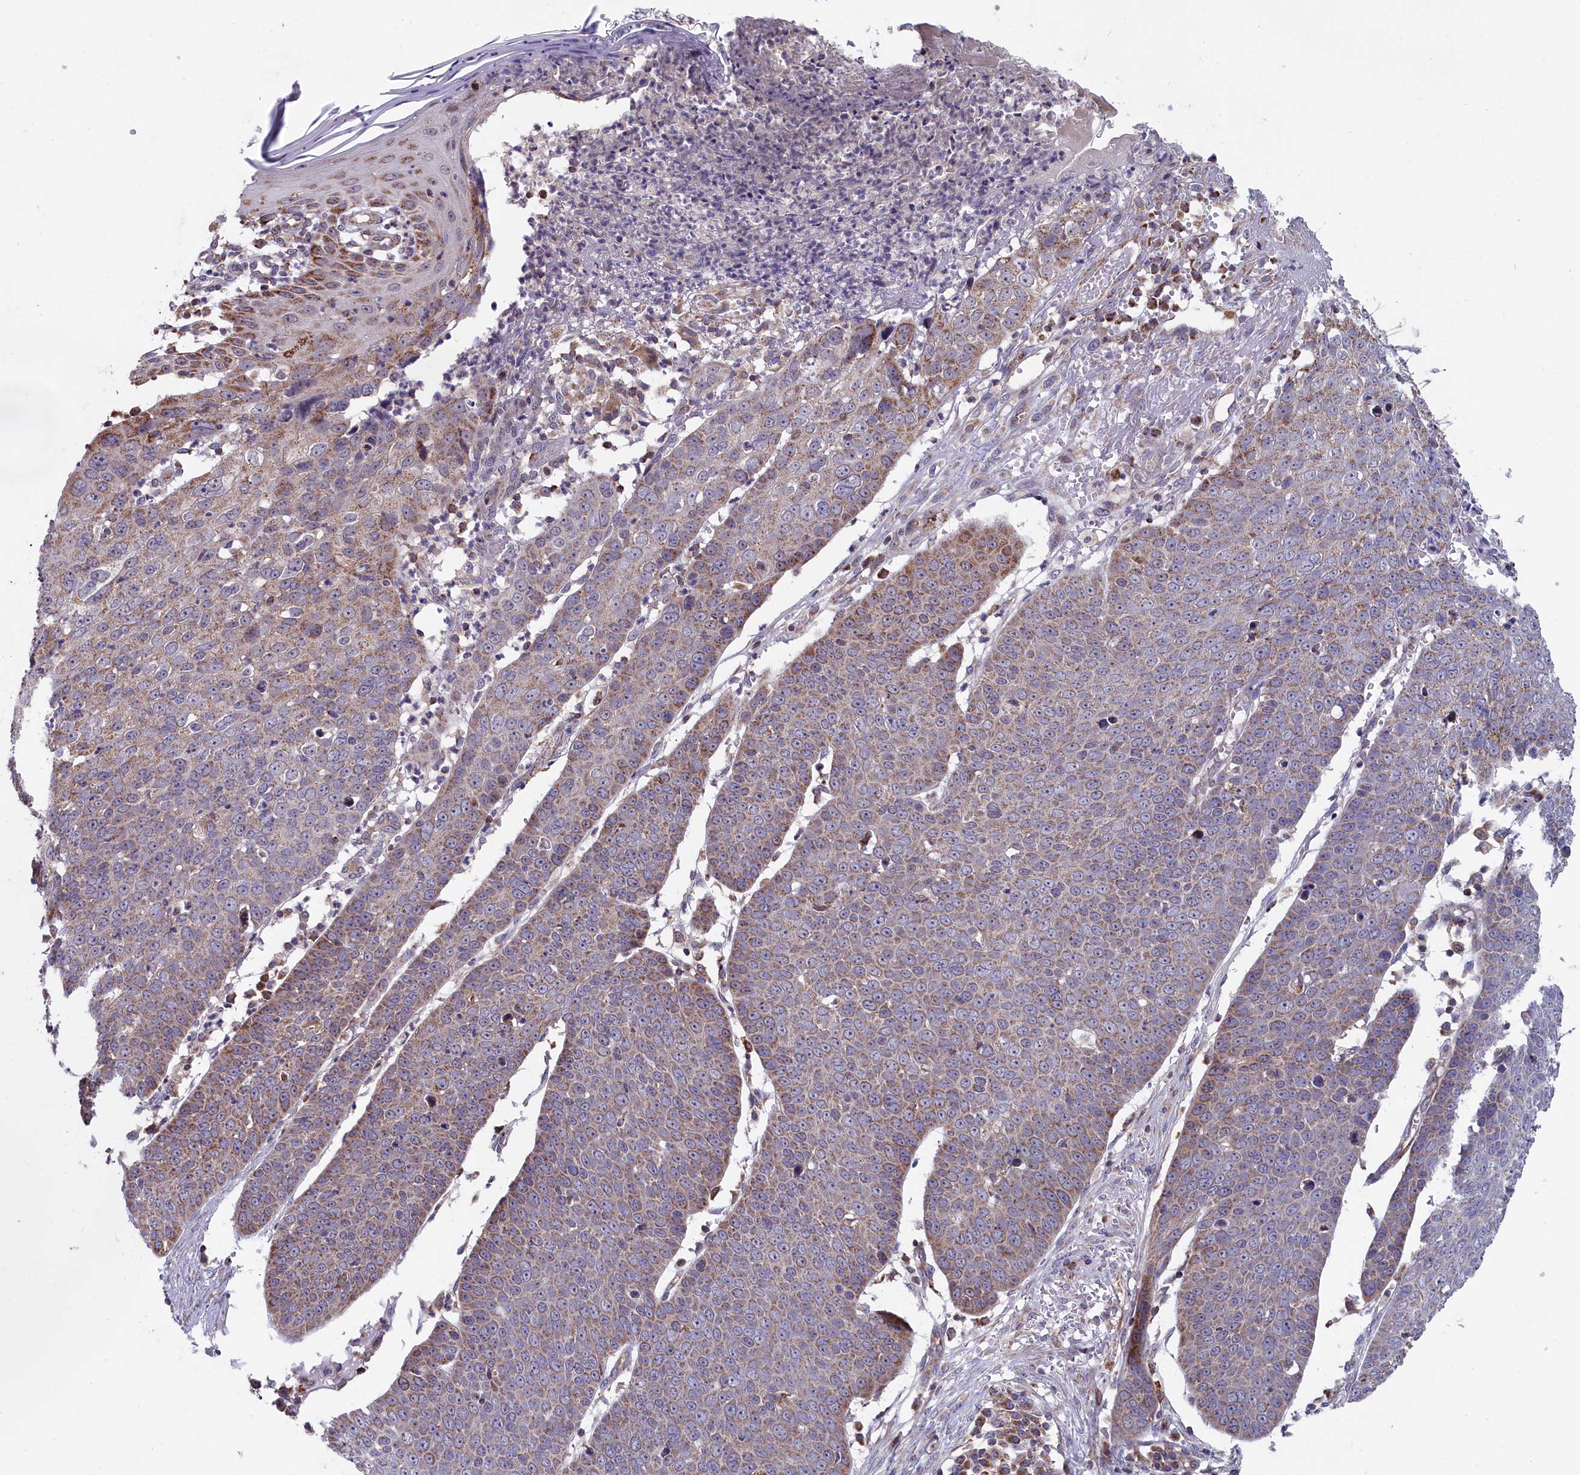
{"staining": {"intensity": "weak", "quantity": "<25%", "location": "cytoplasmic/membranous"}, "tissue": "skin cancer", "cell_type": "Tumor cells", "image_type": "cancer", "snomed": [{"axis": "morphology", "description": "Squamous cell carcinoma, NOS"}, {"axis": "topography", "description": "Skin"}], "caption": "Protein analysis of skin squamous cell carcinoma demonstrates no significant staining in tumor cells.", "gene": "TIMM44", "patient": {"sex": "male", "age": 71}}